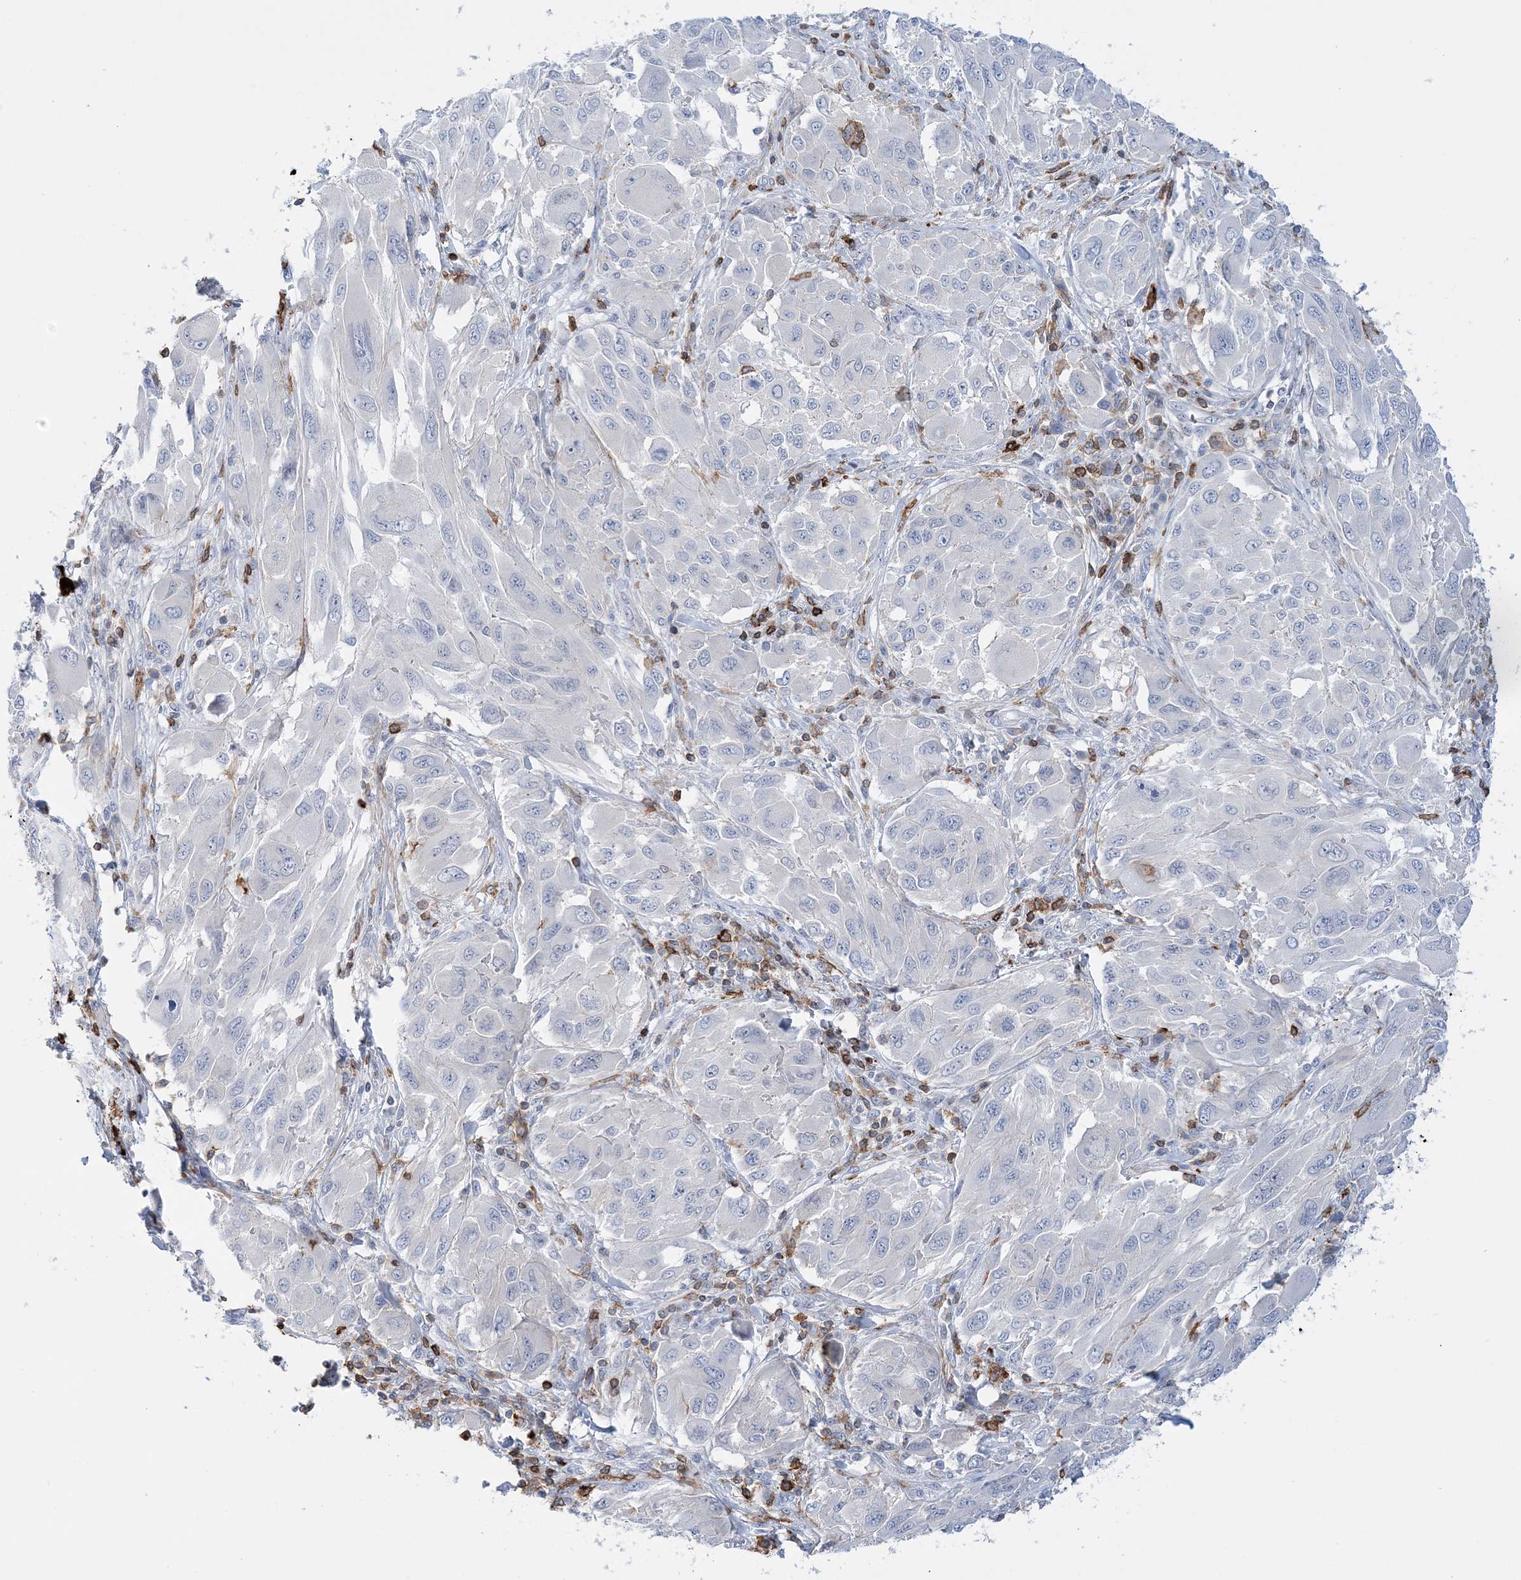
{"staining": {"intensity": "negative", "quantity": "none", "location": "none"}, "tissue": "melanoma", "cell_type": "Tumor cells", "image_type": "cancer", "snomed": [{"axis": "morphology", "description": "Malignant melanoma, NOS"}, {"axis": "topography", "description": "Skin"}], "caption": "Immunohistochemistry micrograph of neoplastic tissue: malignant melanoma stained with DAB (3,3'-diaminobenzidine) shows no significant protein expression in tumor cells.", "gene": "PRMT9", "patient": {"sex": "female", "age": 91}}